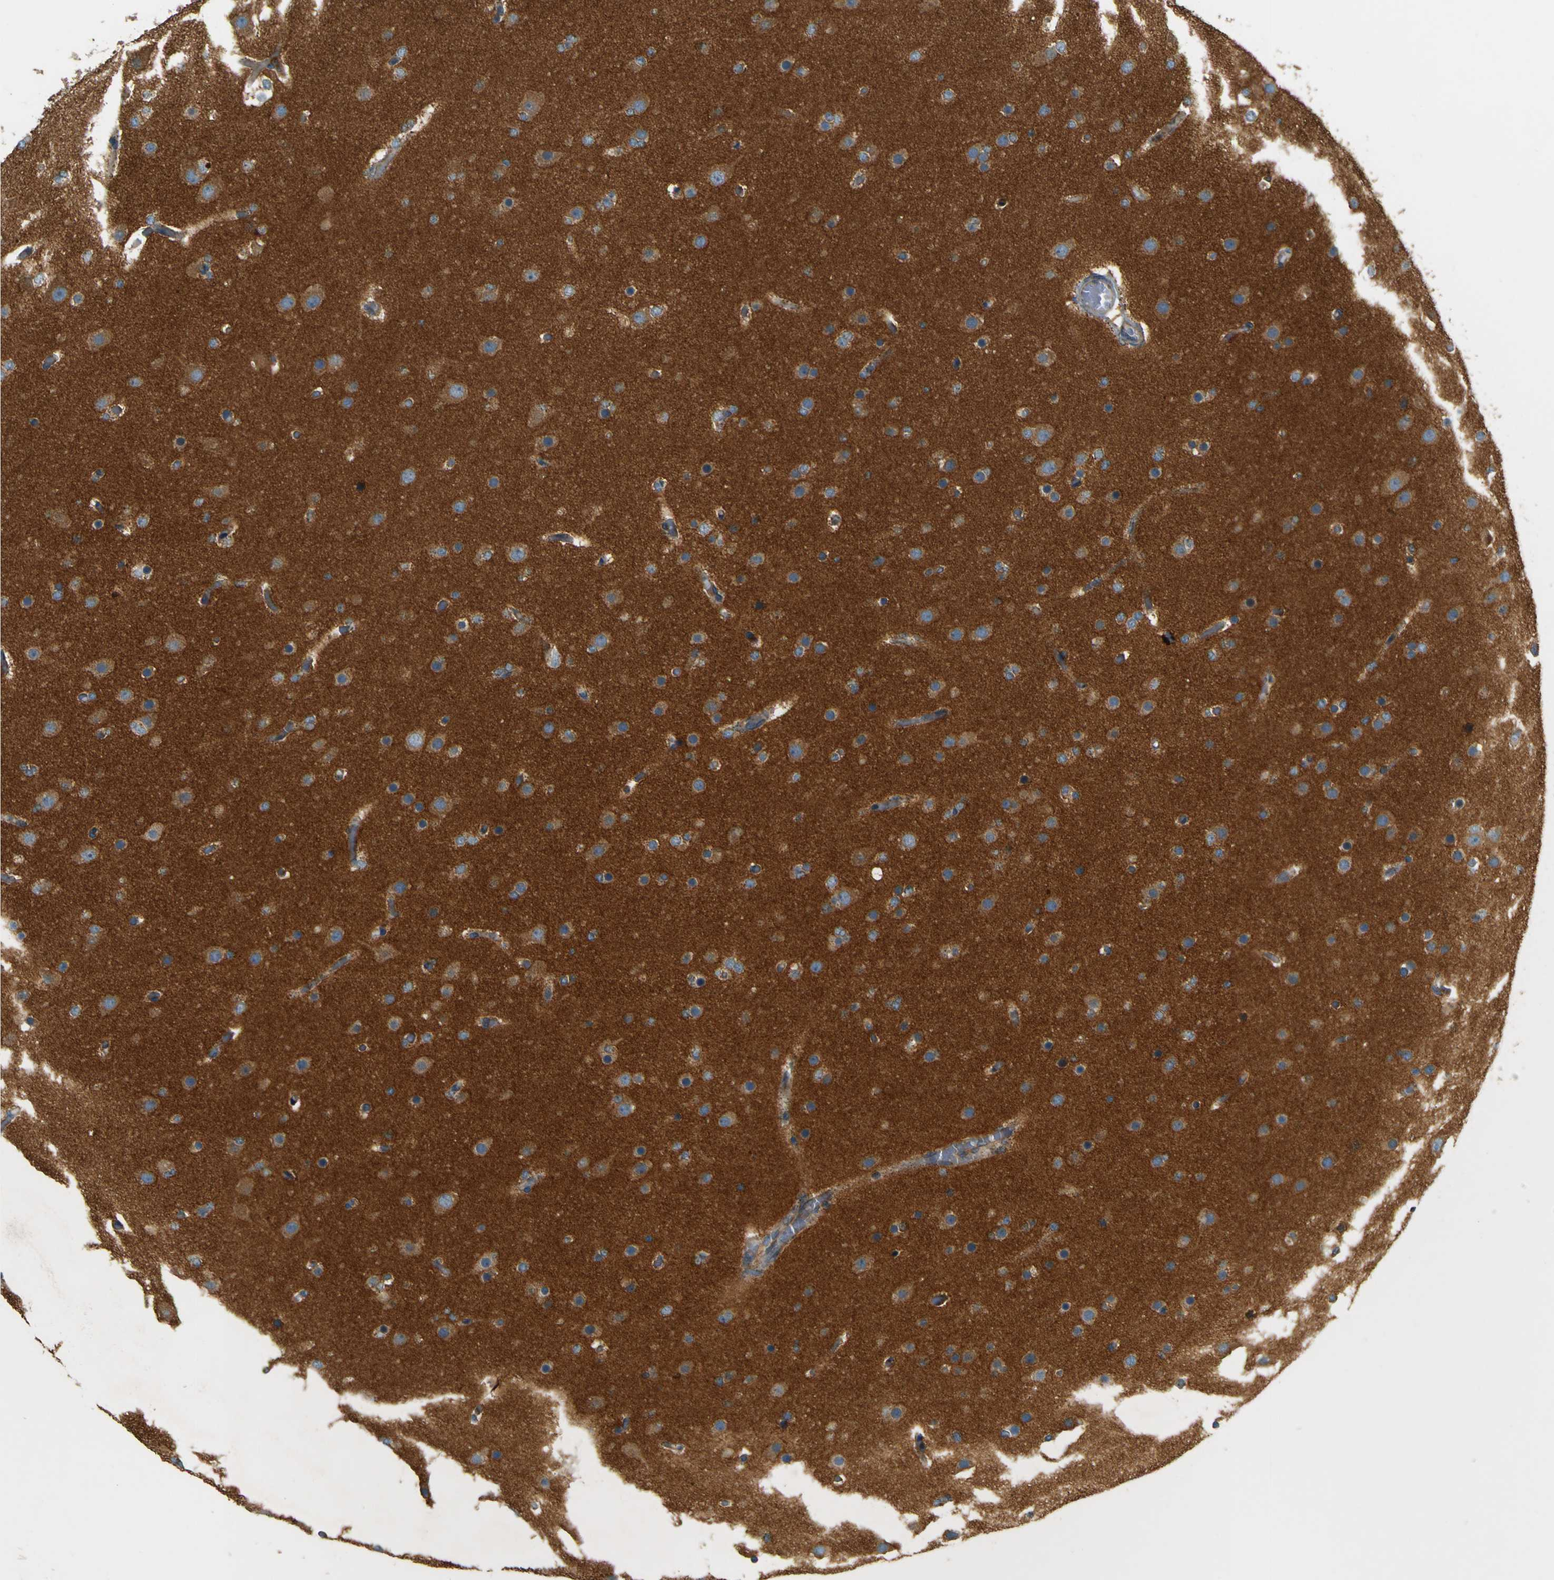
{"staining": {"intensity": "weak", "quantity": "25%-75%", "location": "cytoplasmic/membranous"}, "tissue": "glioma", "cell_type": "Tumor cells", "image_type": "cancer", "snomed": [{"axis": "morphology", "description": "Glioma, malignant, High grade"}, {"axis": "topography", "description": "Cerebral cortex"}], "caption": "IHC photomicrograph of neoplastic tissue: malignant glioma (high-grade) stained using immunohistochemistry reveals low levels of weak protein expression localized specifically in the cytoplasmic/membranous of tumor cells, appearing as a cytoplasmic/membranous brown color.", "gene": "DNAJC5", "patient": {"sex": "female", "age": 36}}